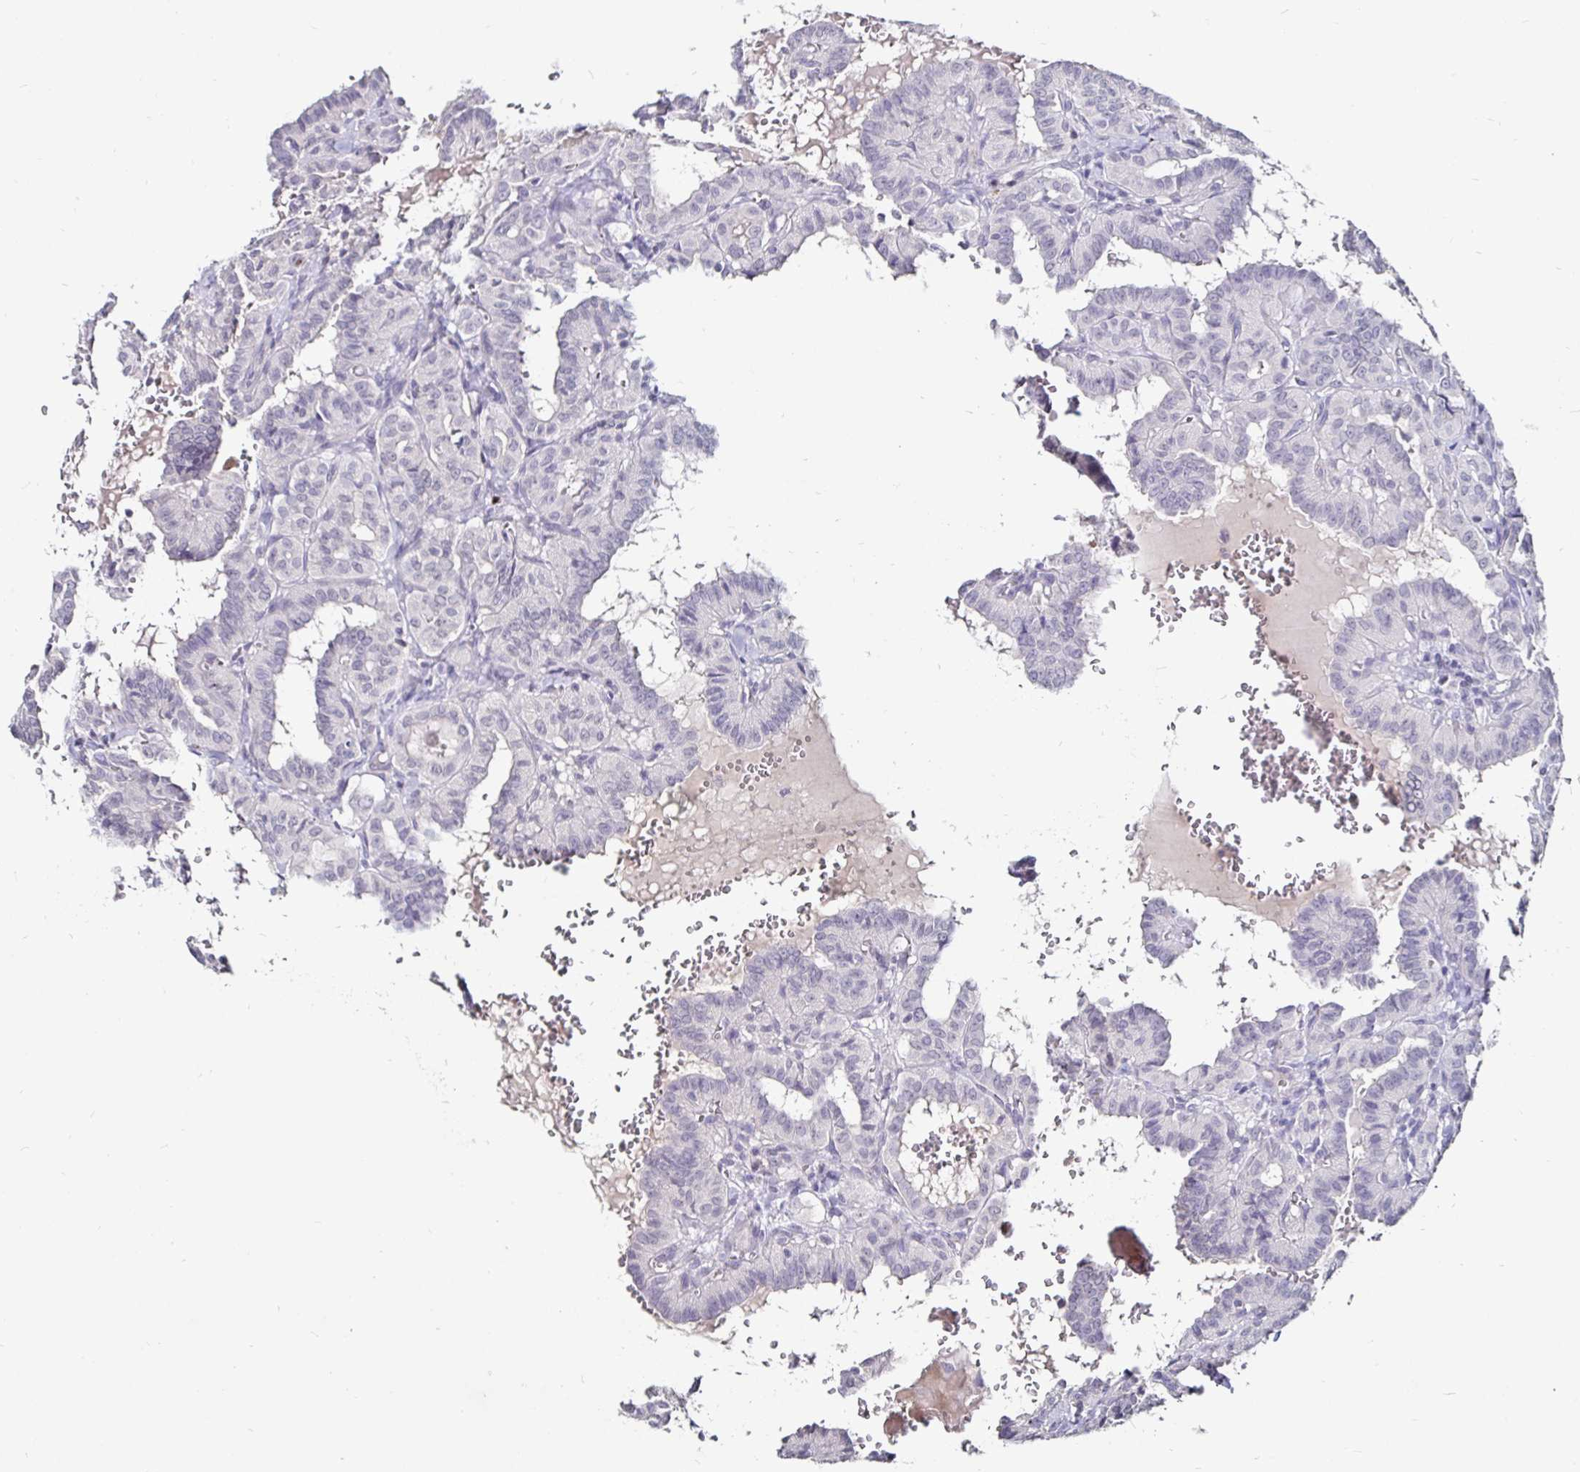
{"staining": {"intensity": "negative", "quantity": "none", "location": "none"}, "tissue": "thyroid cancer", "cell_type": "Tumor cells", "image_type": "cancer", "snomed": [{"axis": "morphology", "description": "Papillary adenocarcinoma, NOS"}, {"axis": "topography", "description": "Thyroid gland"}], "caption": "Human thyroid cancer stained for a protein using immunohistochemistry (IHC) reveals no expression in tumor cells.", "gene": "FAIM2", "patient": {"sex": "female", "age": 21}}